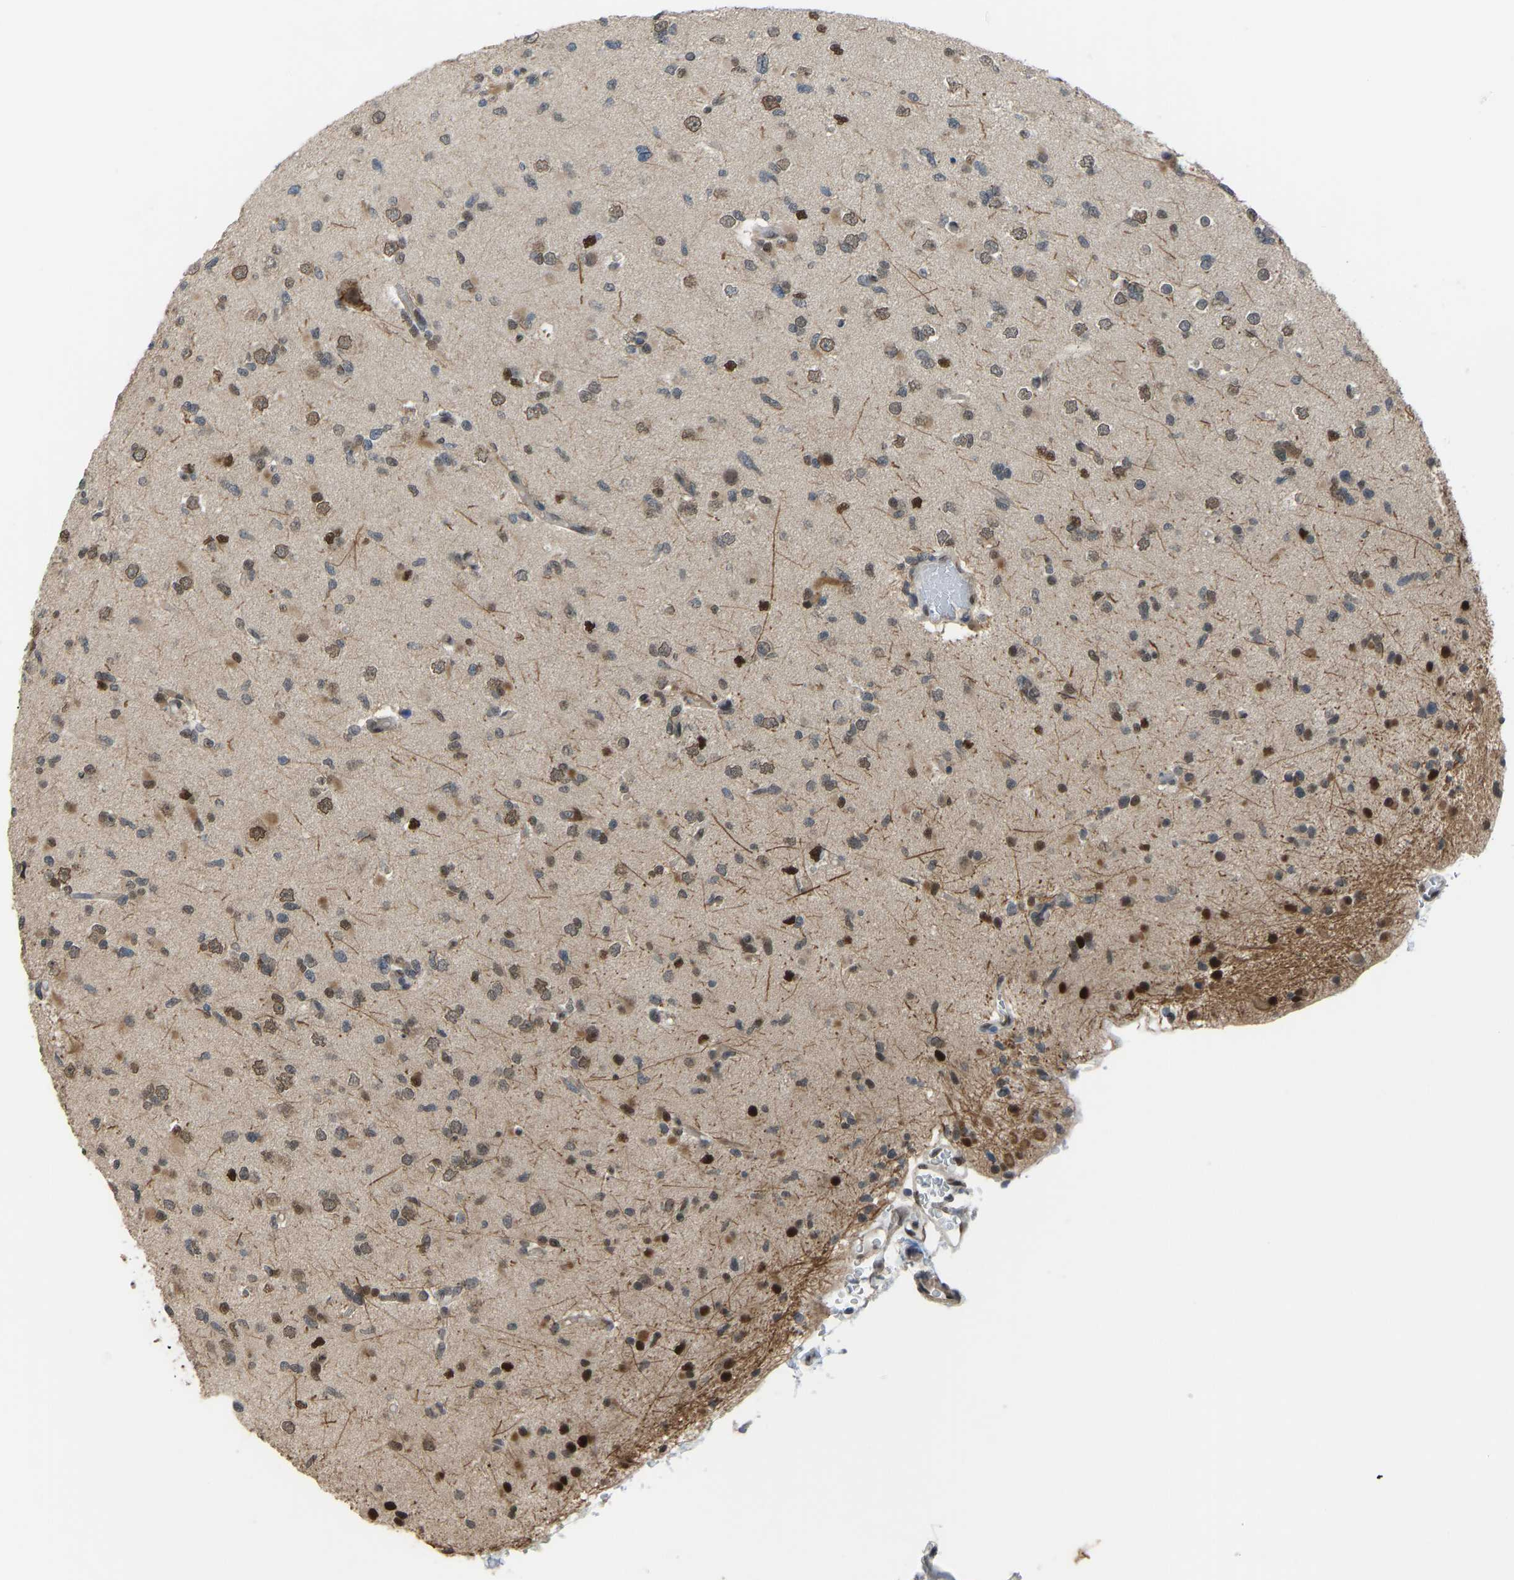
{"staining": {"intensity": "moderate", "quantity": "25%-75%", "location": "cytoplasmic/membranous,nuclear"}, "tissue": "glioma", "cell_type": "Tumor cells", "image_type": "cancer", "snomed": [{"axis": "morphology", "description": "Glioma, malignant, Low grade"}, {"axis": "topography", "description": "Brain"}], "caption": "A high-resolution micrograph shows immunohistochemistry (IHC) staining of malignant low-grade glioma, which shows moderate cytoplasmic/membranous and nuclear staining in about 25%-75% of tumor cells.", "gene": "KPNA6", "patient": {"sex": "female", "age": 22}}